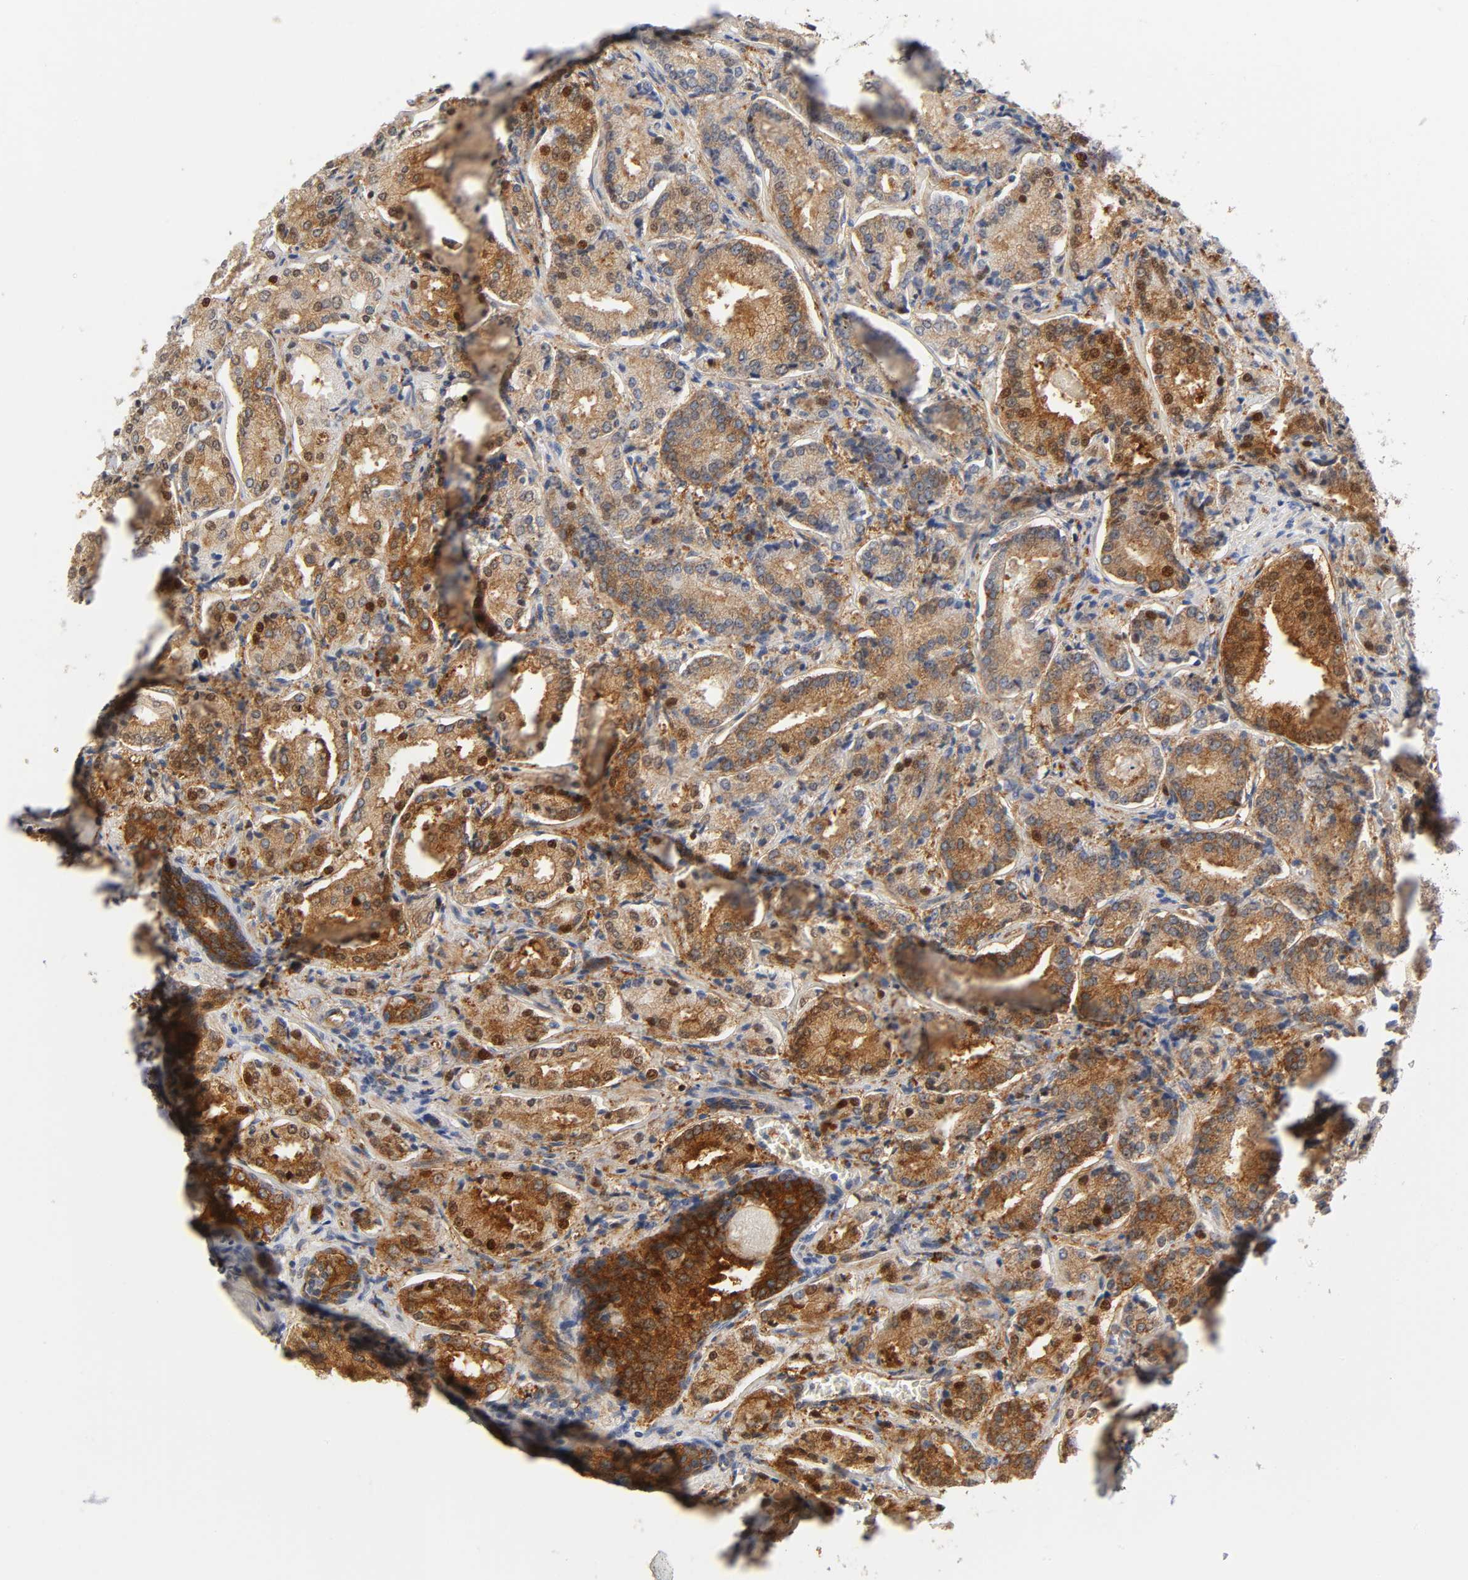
{"staining": {"intensity": "strong", "quantity": ">75%", "location": "cytoplasmic/membranous,nuclear"}, "tissue": "prostate cancer", "cell_type": "Tumor cells", "image_type": "cancer", "snomed": [{"axis": "morphology", "description": "Adenocarcinoma, High grade"}, {"axis": "topography", "description": "Prostate"}], "caption": "Immunohistochemical staining of prostate cancer (high-grade adenocarcinoma) reveals high levels of strong cytoplasmic/membranous and nuclear protein expression in approximately >75% of tumor cells.", "gene": "CD2AP", "patient": {"sex": "male", "age": 58}}